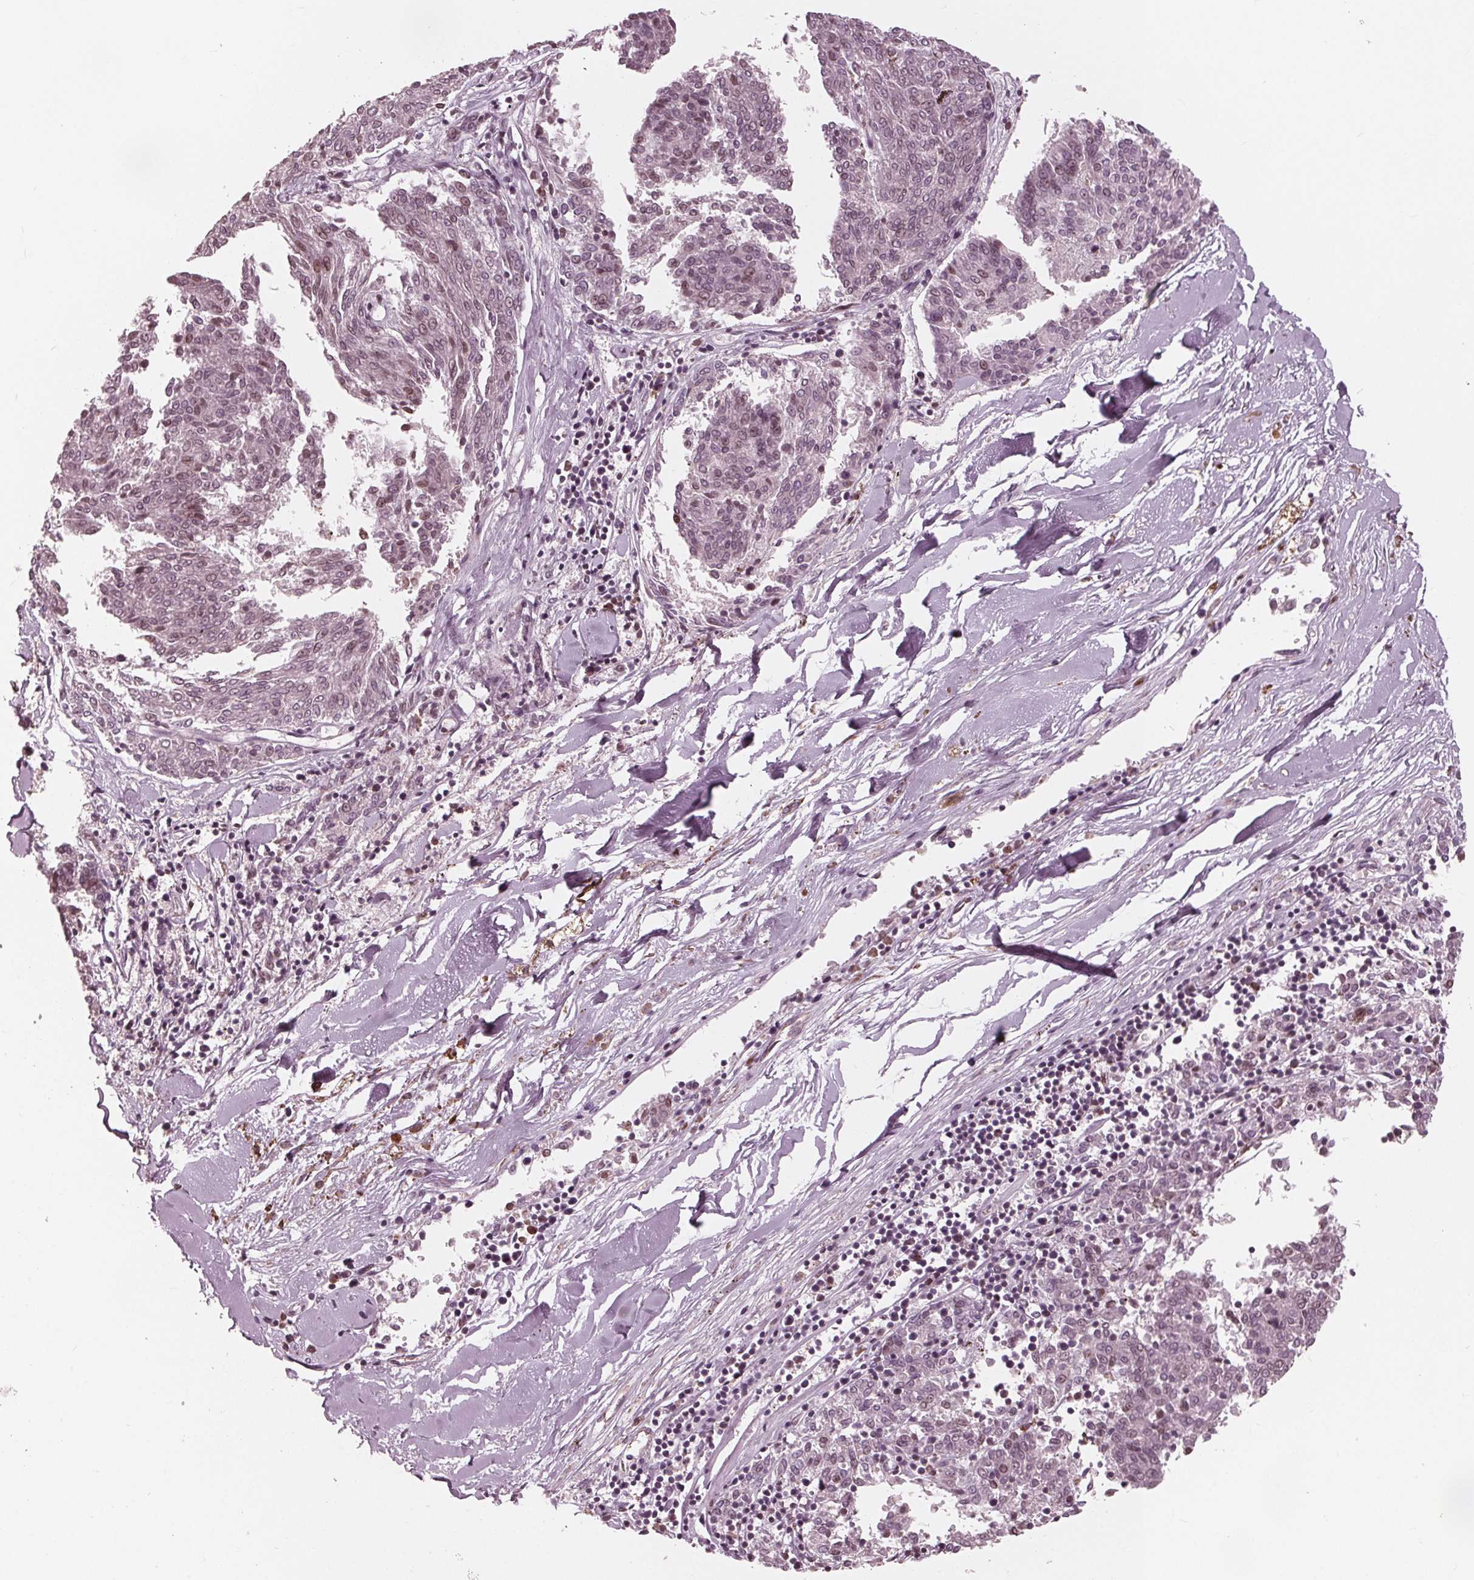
{"staining": {"intensity": "negative", "quantity": "none", "location": "none"}, "tissue": "melanoma", "cell_type": "Tumor cells", "image_type": "cancer", "snomed": [{"axis": "morphology", "description": "Malignant melanoma, NOS"}, {"axis": "topography", "description": "Skin"}], "caption": "A high-resolution micrograph shows immunohistochemistry staining of melanoma, which exhibits no significant expression in tumor cells.", "gene": "NUP210", "patient": {"sex": "female", "age": 72}}